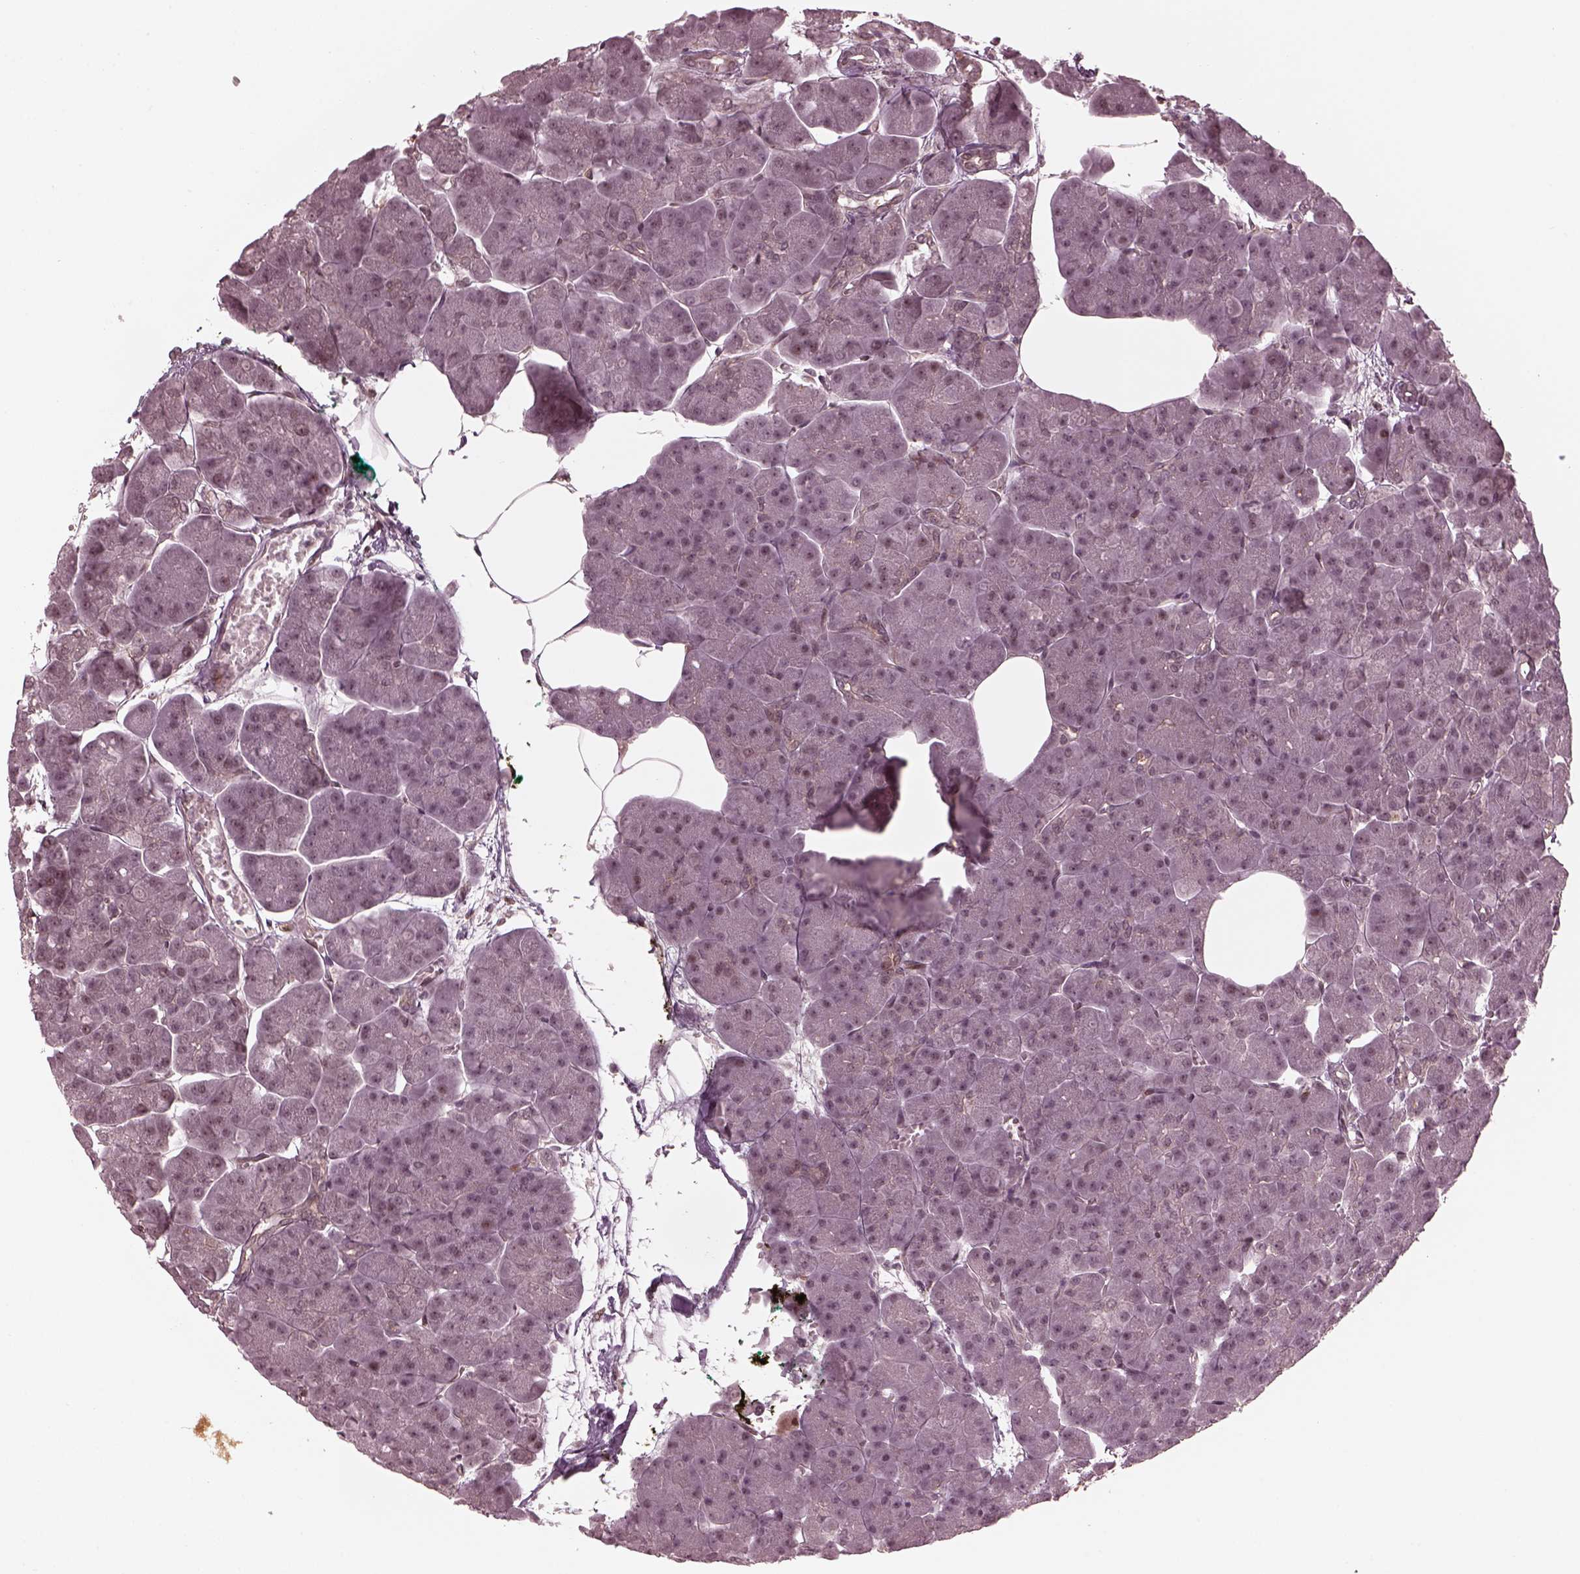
{"staining": {"intensity": "negative", "quantity": "none", "location": "none"}, "tissue": "pancreas", "cell_type": "Exocrine glandular cells", "image_type": "normal", "snomed": [{"axis": "morphology", "description": "Normal tissue, NOS"}, {"axis": "topography", "description": "Adipose tissue"}, {"axis": "topography", "description": "Pancreas"}, {"axis": "topography", "description": "Peripheral nerve tissue"}], "caption": "Exocrine glandular cells show no significant protein positivity in normal pancreas. (DAB immunohistochemistry with hematoxylin counter stain).", "gene": "TRIB3", "patient": {"sex": "female", "age": 58}}